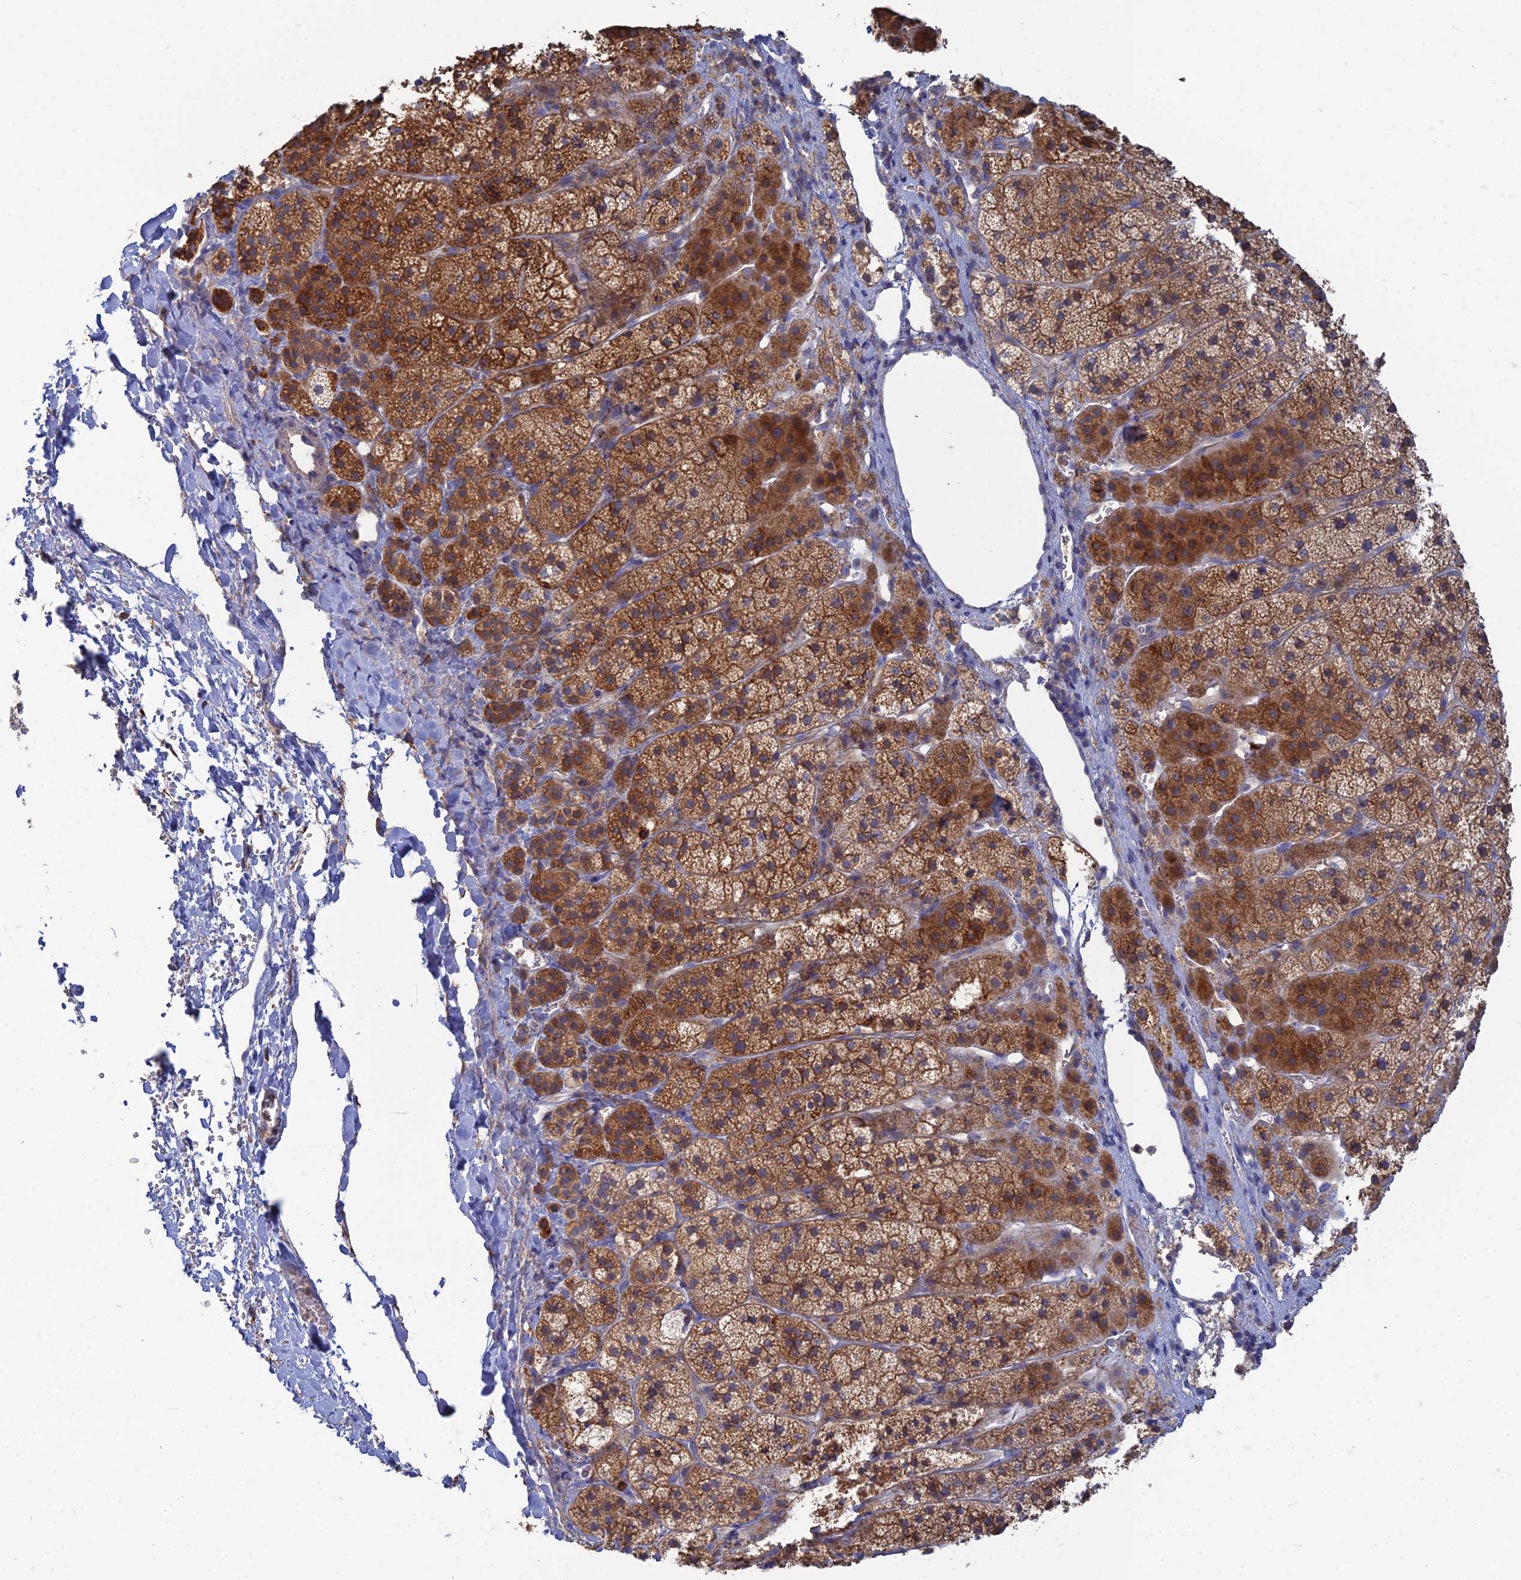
{"staining": {"intensity": "strong", "quantity": ">75%", "location": "cytoplasmic/membranous"}, "tissue": "adrenal gland", "cell_type": "Glandular cells", "image_type": "normal", "snomed": [{"axis": "morphology", "description": "Normal tissue, NOS"}, {"axis": "topography", "description": "Adrenal gland"}], "caption": "Protein staining of normal adrenal gland exhibits strong cytoplasmic/membranous positivity in about >75% of glandular cells.", "gene": "TRAPPC6A", "patient": {"sex": "female", "age": 44}}